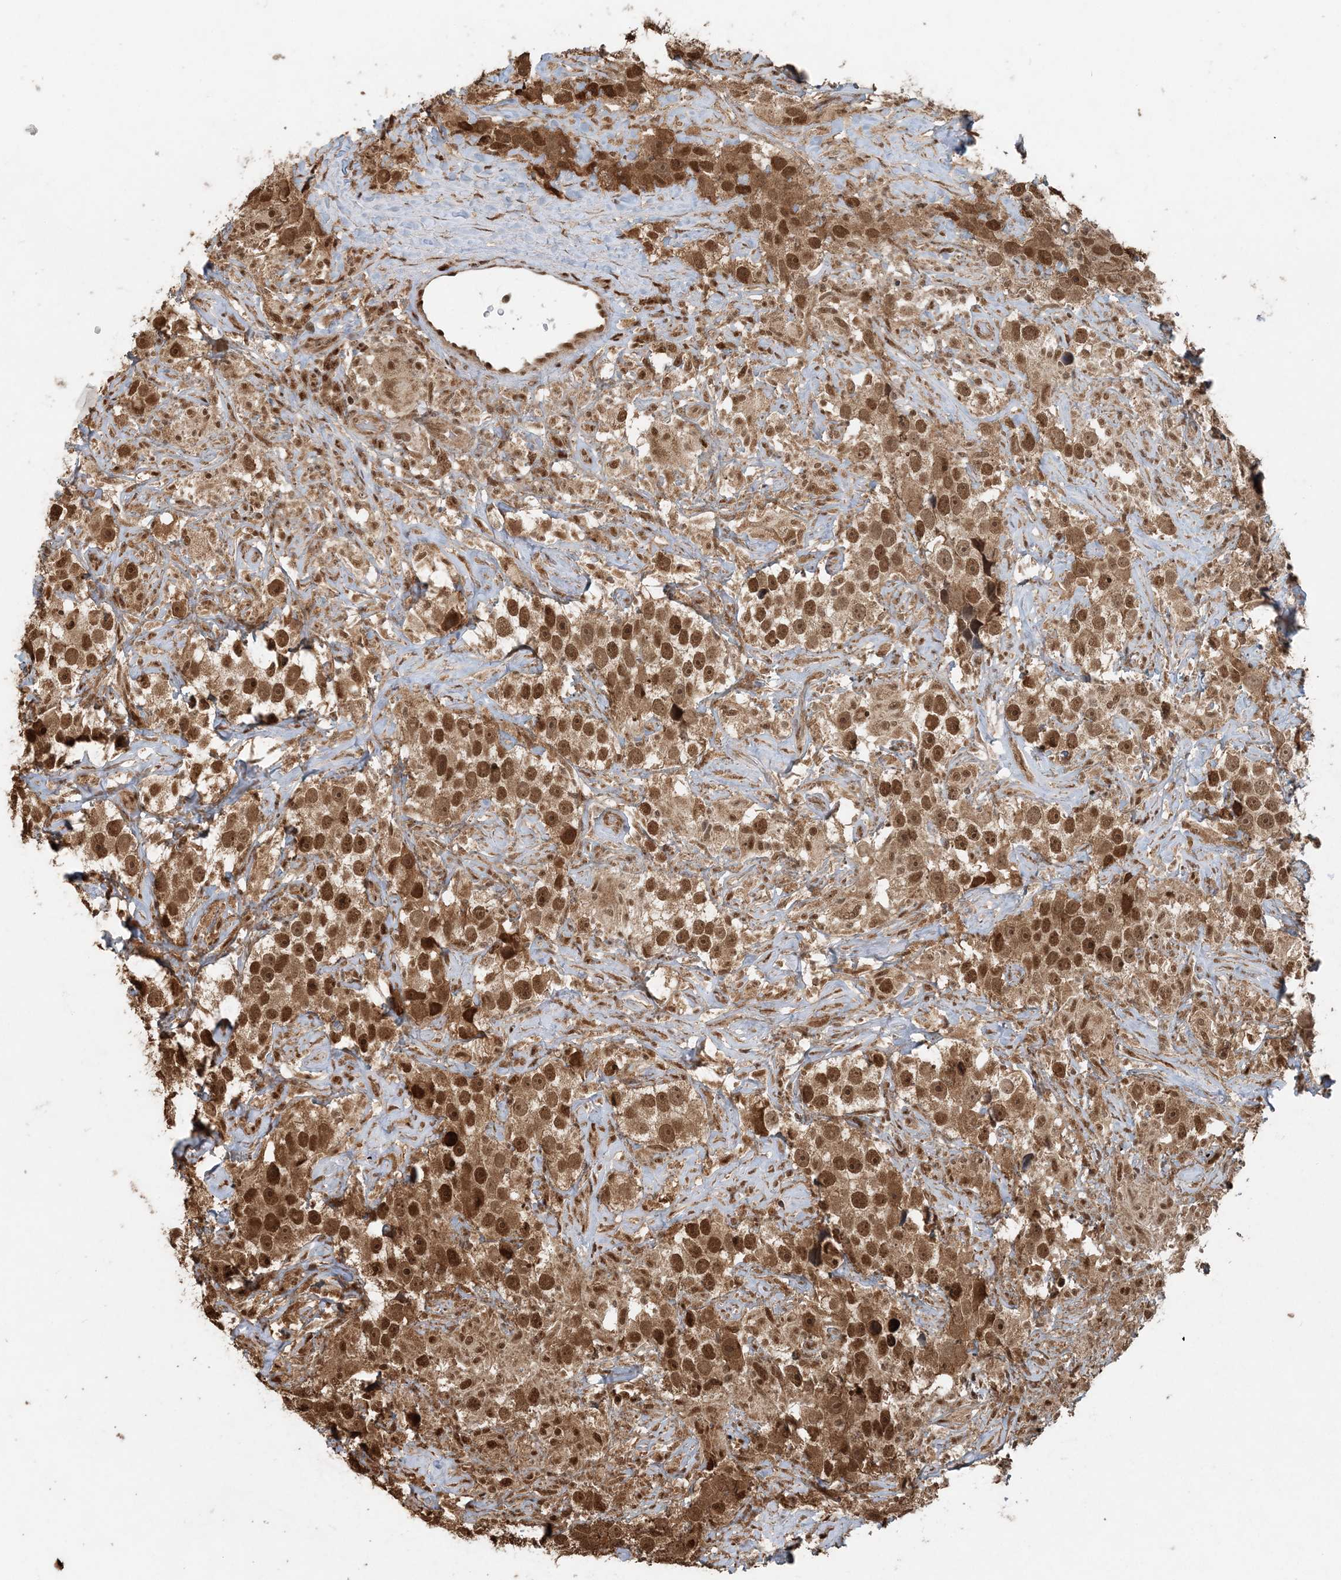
{"staining": {"intensity": "moderate", "quantity": ">75%", "location": "cytoplasmic/membranous,nuclear"}, "tissue": "testis cancer", "cell_type": "Tumor cells", "image_type": "cancer", "snomed": [{"axis": "morphology", "description": "Seminoma, NOS"}, {"axis": "topography", "description": "Testis"}], "caption": "Moderate cytoplasmic/membranous and nuclear expression for a protein is appreciated in approximately >75% of tumor cells of testis cancer (seminoma) using immunohistochemistry (IHC).", "gene": "ARHGAP35", "patient": {"sex": "male", "age": 49}}